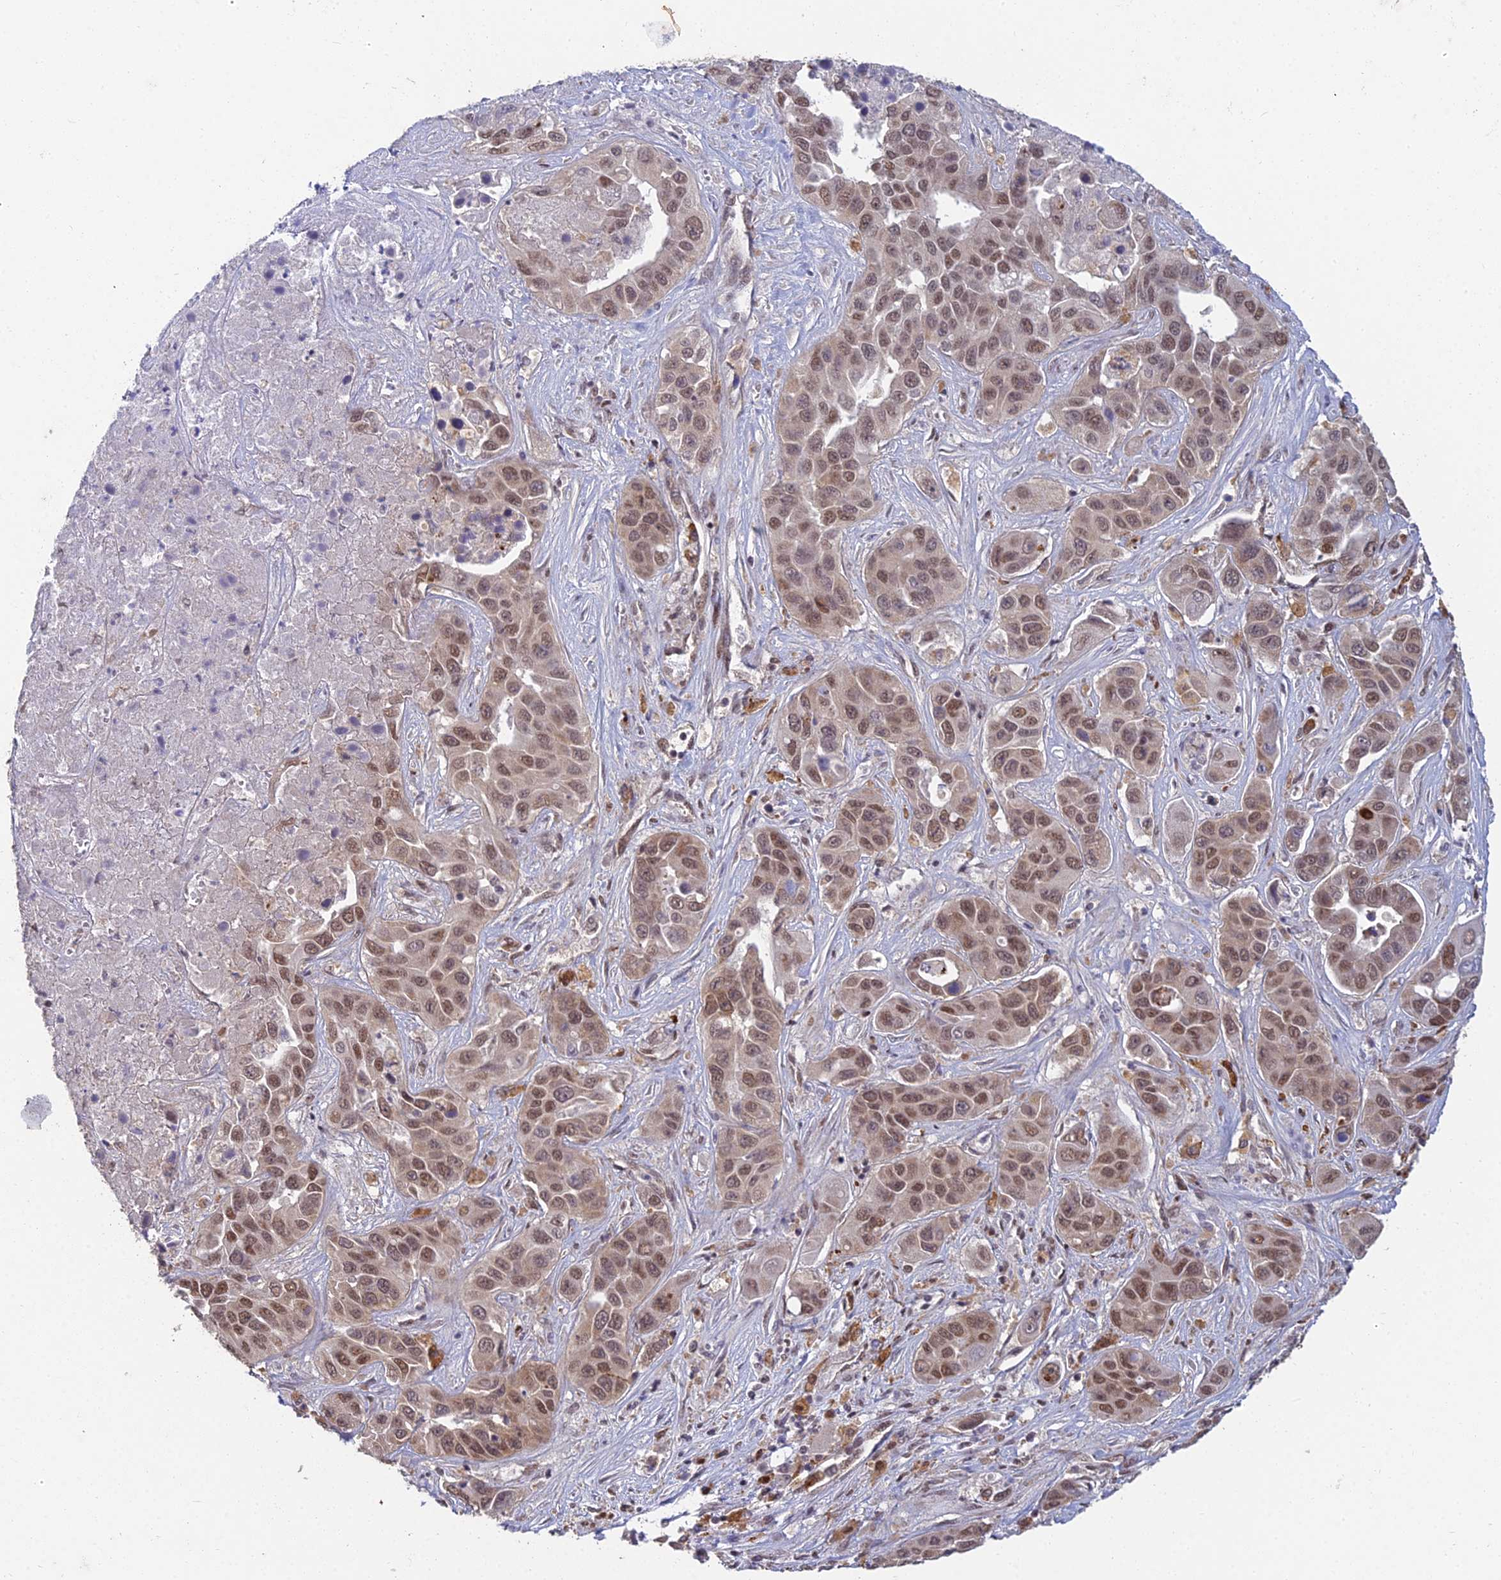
{"staining": {"intensity": "moderate", "quantity": ">75%", "location": "nuclear"}, "tissue": "liver cancer", "cell_type": "Tumor cells", "image_type": "cancer", "snomed": [{"axis": "morphology", "description": "Cholangiocarcinoma"}, {"axis": "topography", "description": "Liver"}], "caption": "This image displays liver cancer stained with IHC to label a protein in brown. The nuclear of tumor cells show moderate positivity for the protein. Nuclei are counter-stained blue.", "gene": "ABHD17A", "patient": {"sex": "female", "age": 52}}